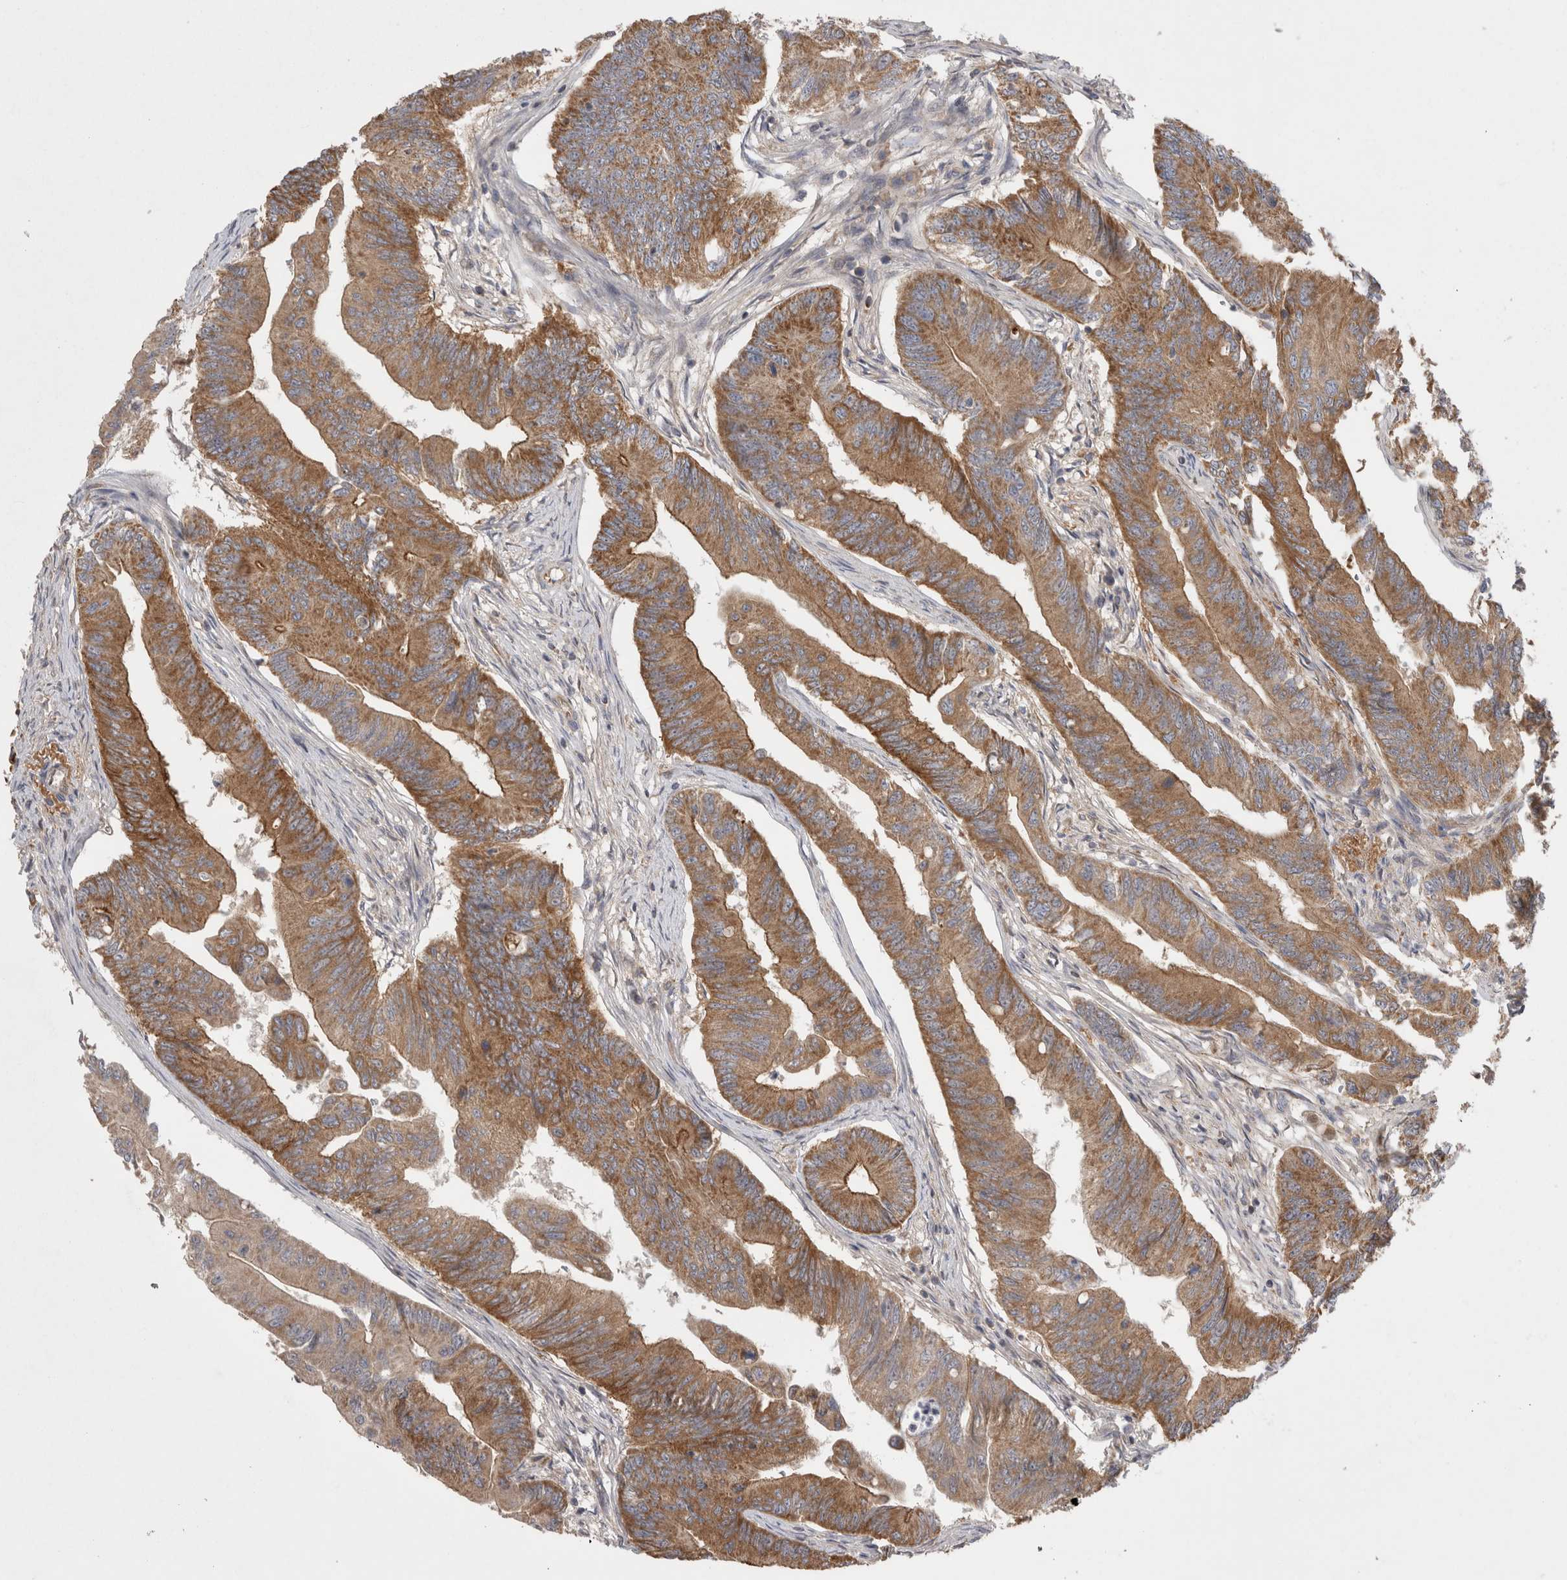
{"staining": {"intensity": "moderate", "quantity": ">75%", "location": "cytoplasmic/membranous"}, "tissue": "colorectal cancer", "cell_type": "Tumor cells", "image_type": "cancer", "snomed": [{"axis": "morphology", "description": "Adenoma, NOS"}, {"axis": "morphology", "description": "Adenocarcinoma, NOS"}, {"axis": "topography", "description": "Colon"}], "caption": "This histopathology image reveals immunohistochemistry staining of colorectal adenocarcinoma, with medium moderate cytoplasmic/membranous staining in about >75% of tumor cells.", "gene": "DARS2", "patient": {"sex": "male", "age": 79}}